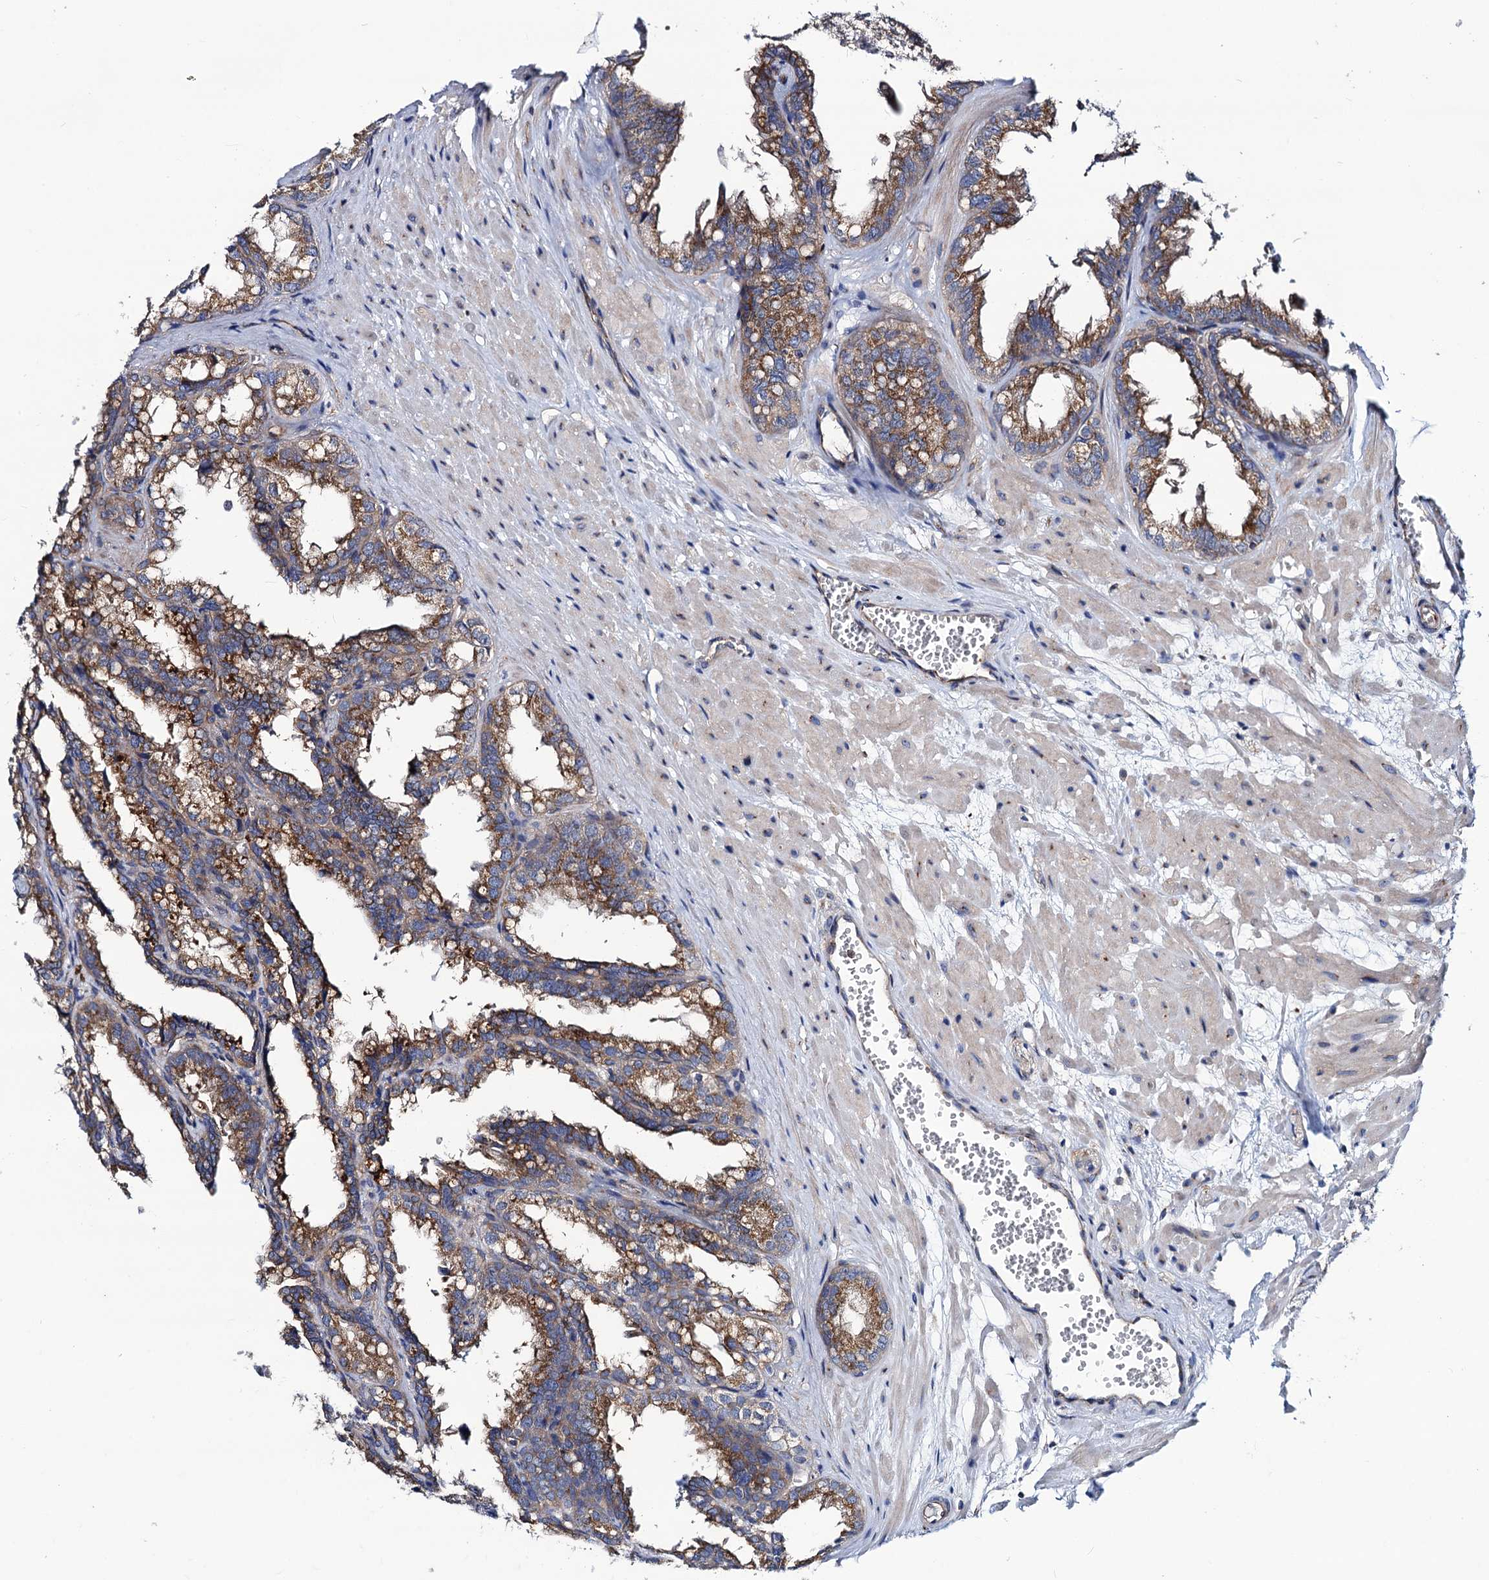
{"staining": {"intensity": "moderate", "quantity": ">75%", "location": "cytoplasmic/membranous"}, "tissue": "seminal vesicle", "cell_type": "Glandular cells", "image_type": "normal", "snomed": [{"axis": "morphology", "description": "Normal tissue, NOS"}, {"axis": "topography", "description": "Prostate"}, {"axis": "topography", "description": "Seminal veicle"}], "caption": "Seminal vesicle stained for a protein (brown) shows moderate cytoplasmic/membranous positive expression in approximately >75% of glandular cells.", "gene": "DYDC1", "patient": {"sex": "male", "age": 51}}